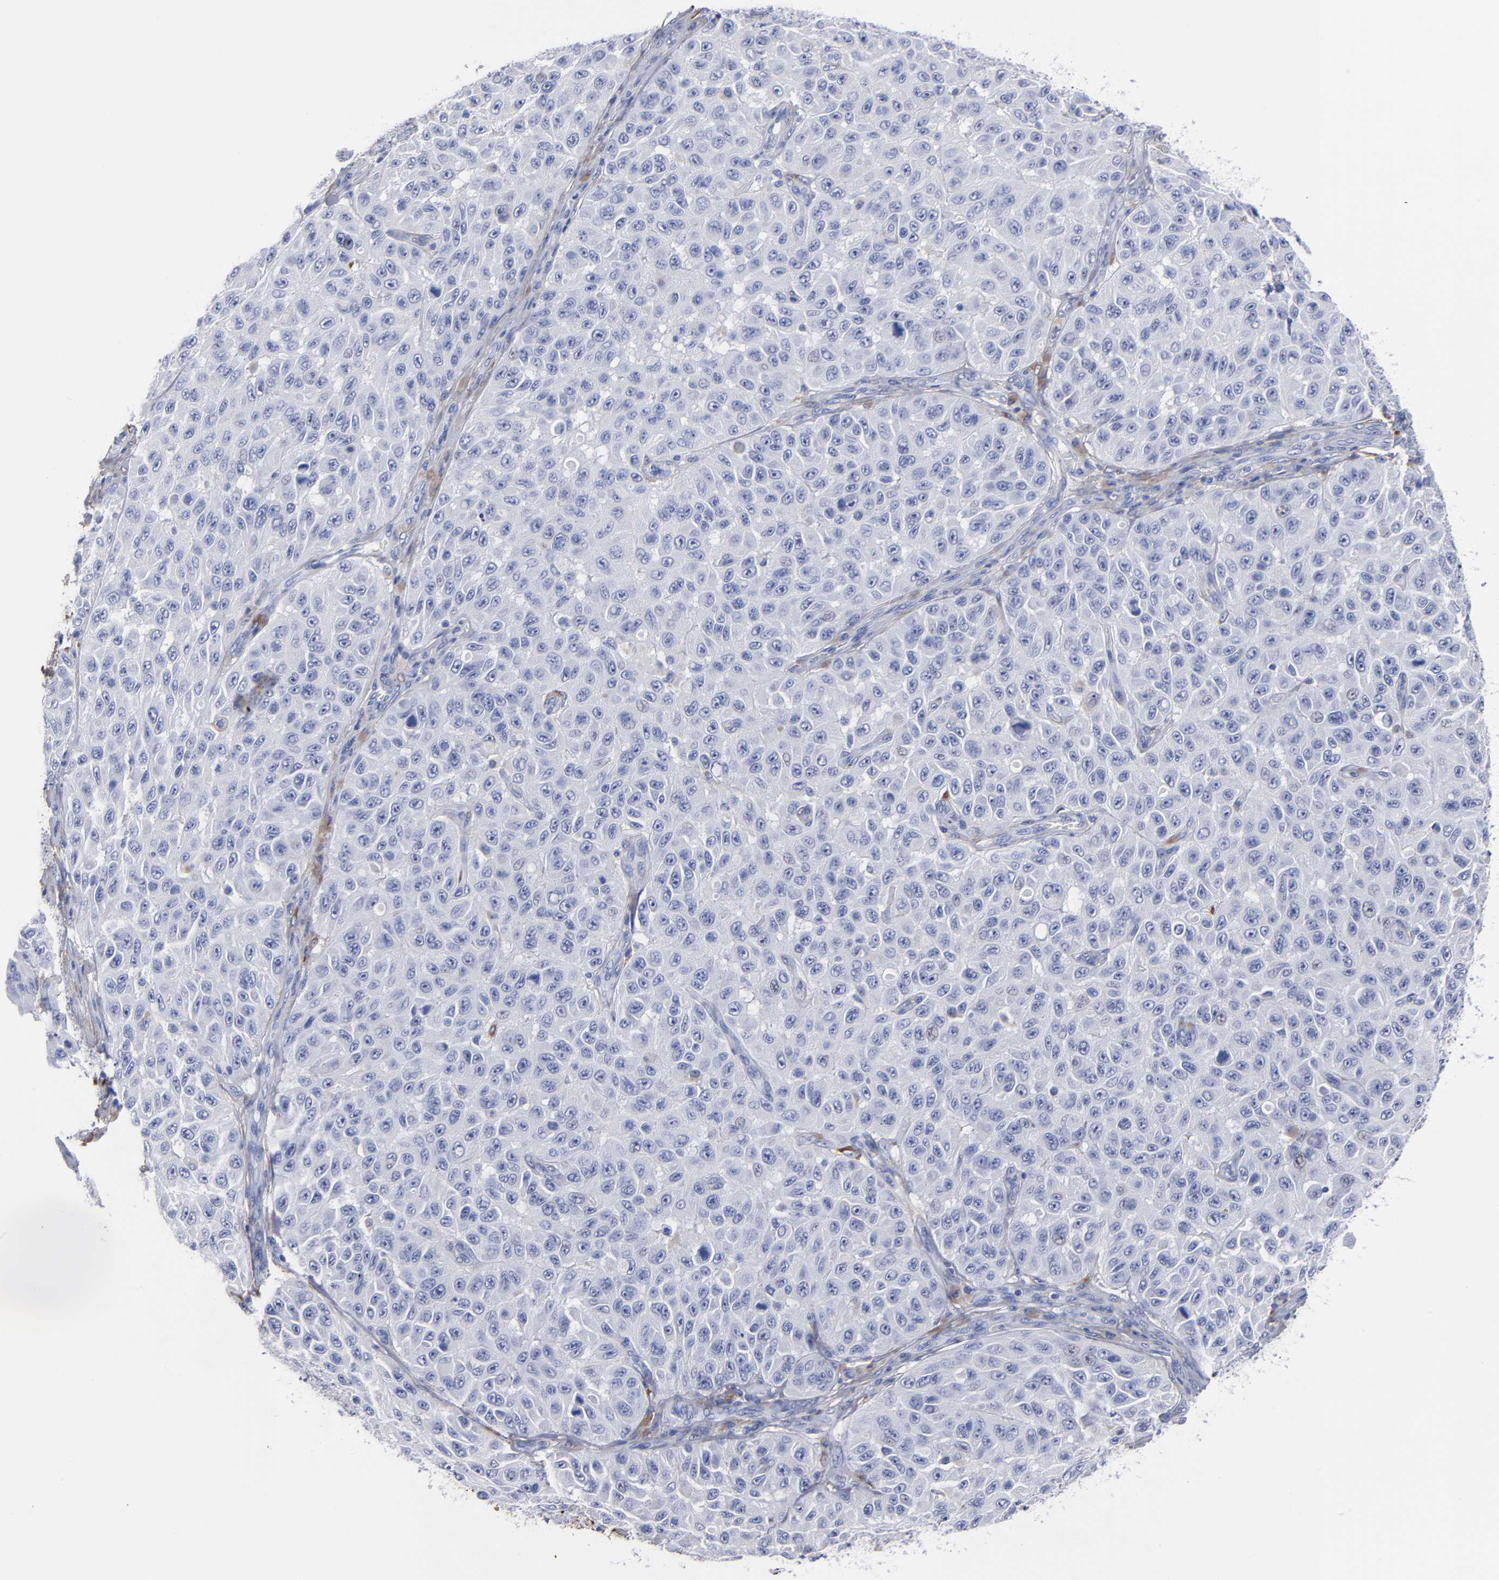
{"staining": {"intensity": "negative", "quantity": "none", "location": "none"}, "tissue": "melanoma", "cell_type": "Tumor cells", "image_type": "cancer", "snomed": [{"axis": "morphology", "description": "Malignant melanoma, NOS"}, {"axis": "topography", "description": "Skin"}], "caption": "Immunohistochemistry histopathology image of neoplastic tissue: human malignant melanoma stained with DAB (3,3'-diaminobenzidine) displays no significant protein positivity in tumor cells. The staining was performed using DAB (3,3'-diaminobenzidine) to visualize the protein expression in brown, while the nuclei were stained in blue with hematoxylin (Magnification: 20x).", "gene": "EMILIN1", "patient": {"sex": "male", "age": 30}}